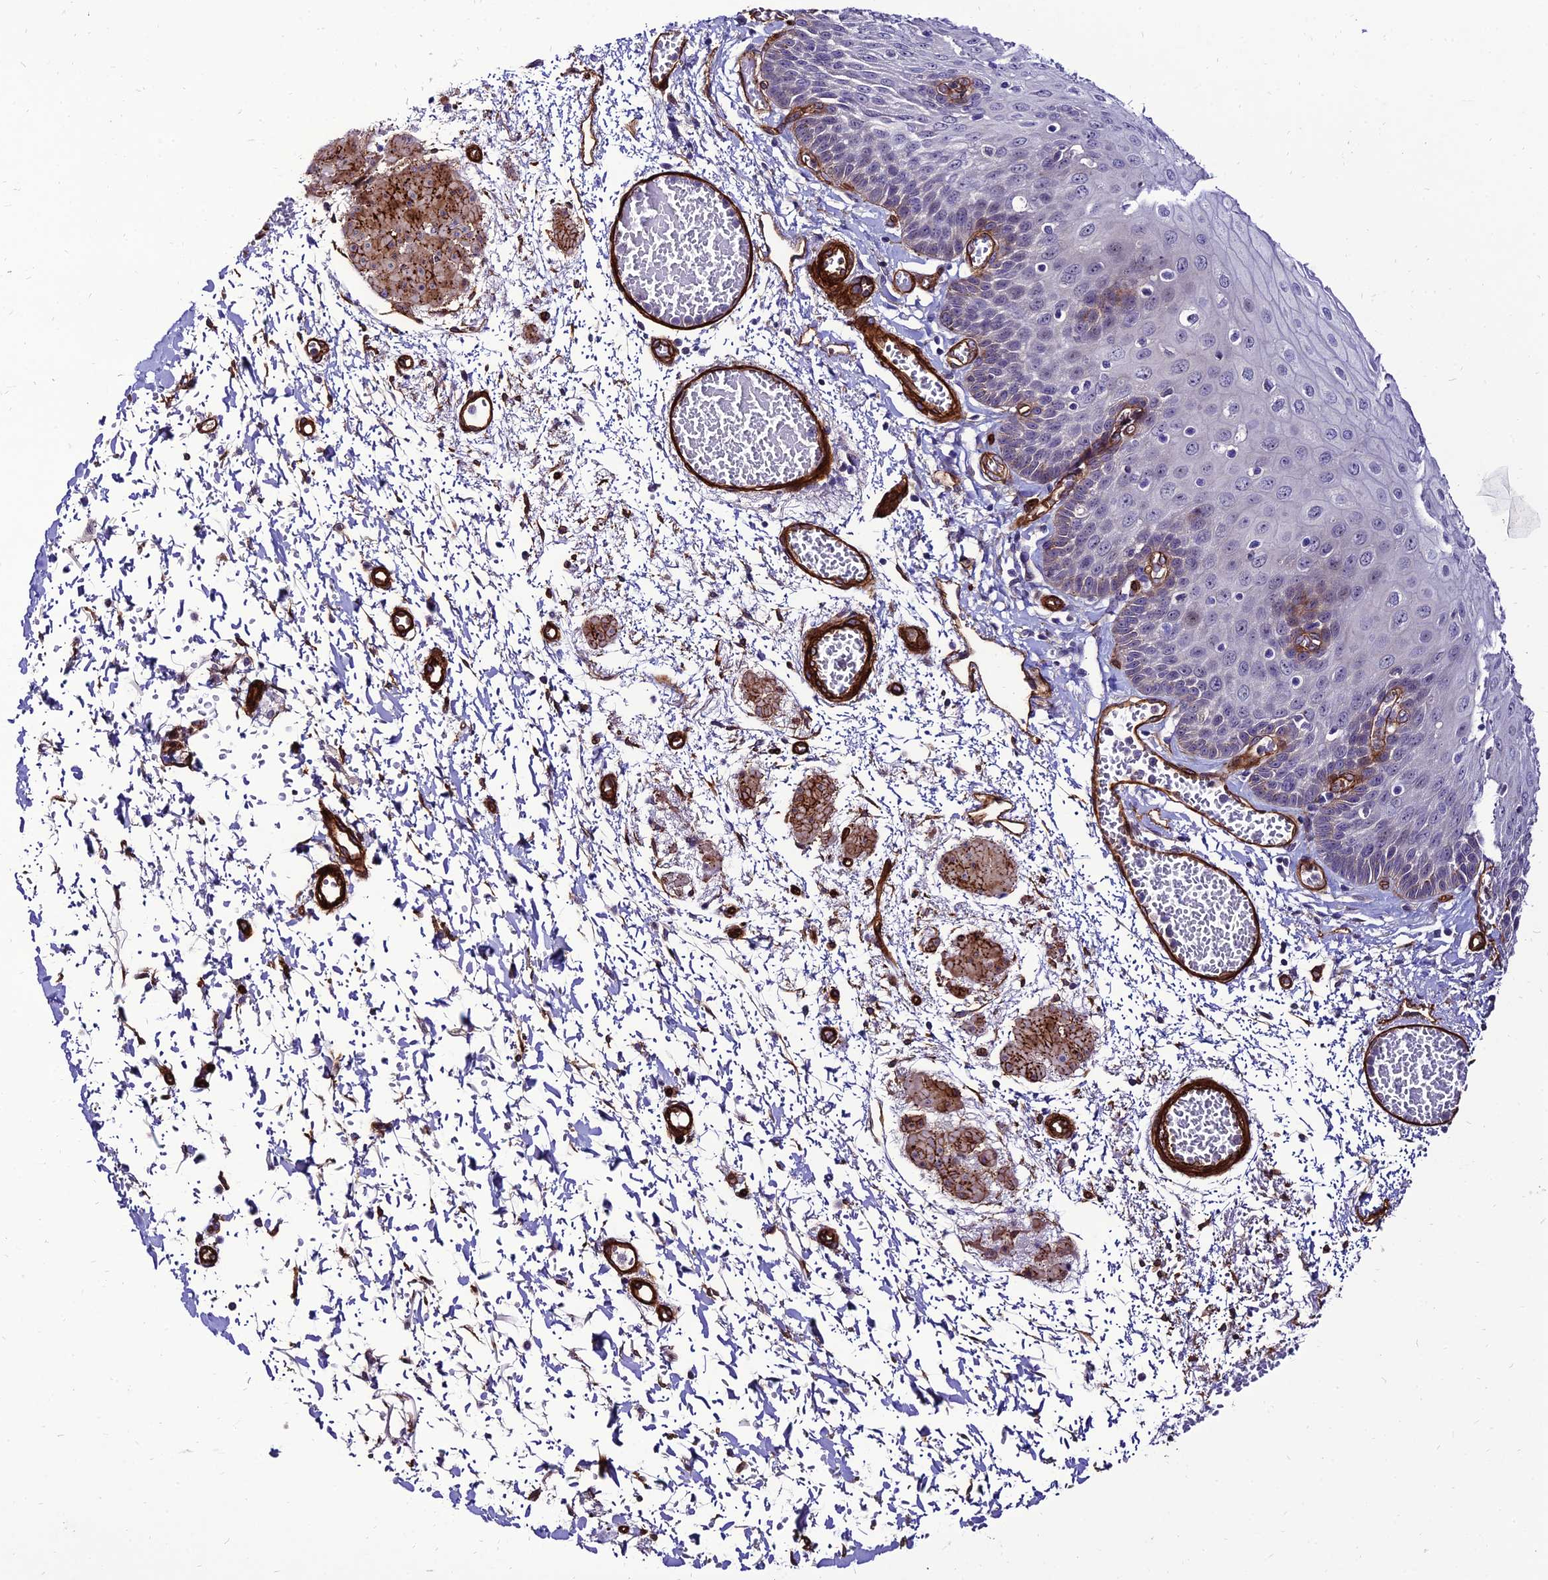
{"staining": {"intensity": "weak", "quantity": "<25%", "location": "cytoplasmic/membranous"}, "tissue": "esophagus", "cell_type": "Squamous epithelial cells", "image_type": "normal", "snomed": [{"axis": "morphology", "description": "Normal tissue, NOS"}, {"axis": "topography", "description": "Esophagus"}], "caption": "IHC micrograph of unremarkable esophagus: human esophagus stained with DAB (3,3'-diaminobenzidine) displays no significant protein positivity in squamous epithelial cells. (DAB (3,3'-diaminobenzidine) immunohistochemistry, high magnification).", "gene": "ALDH3B2", "patient": {"sex": "male", "age": 81}}